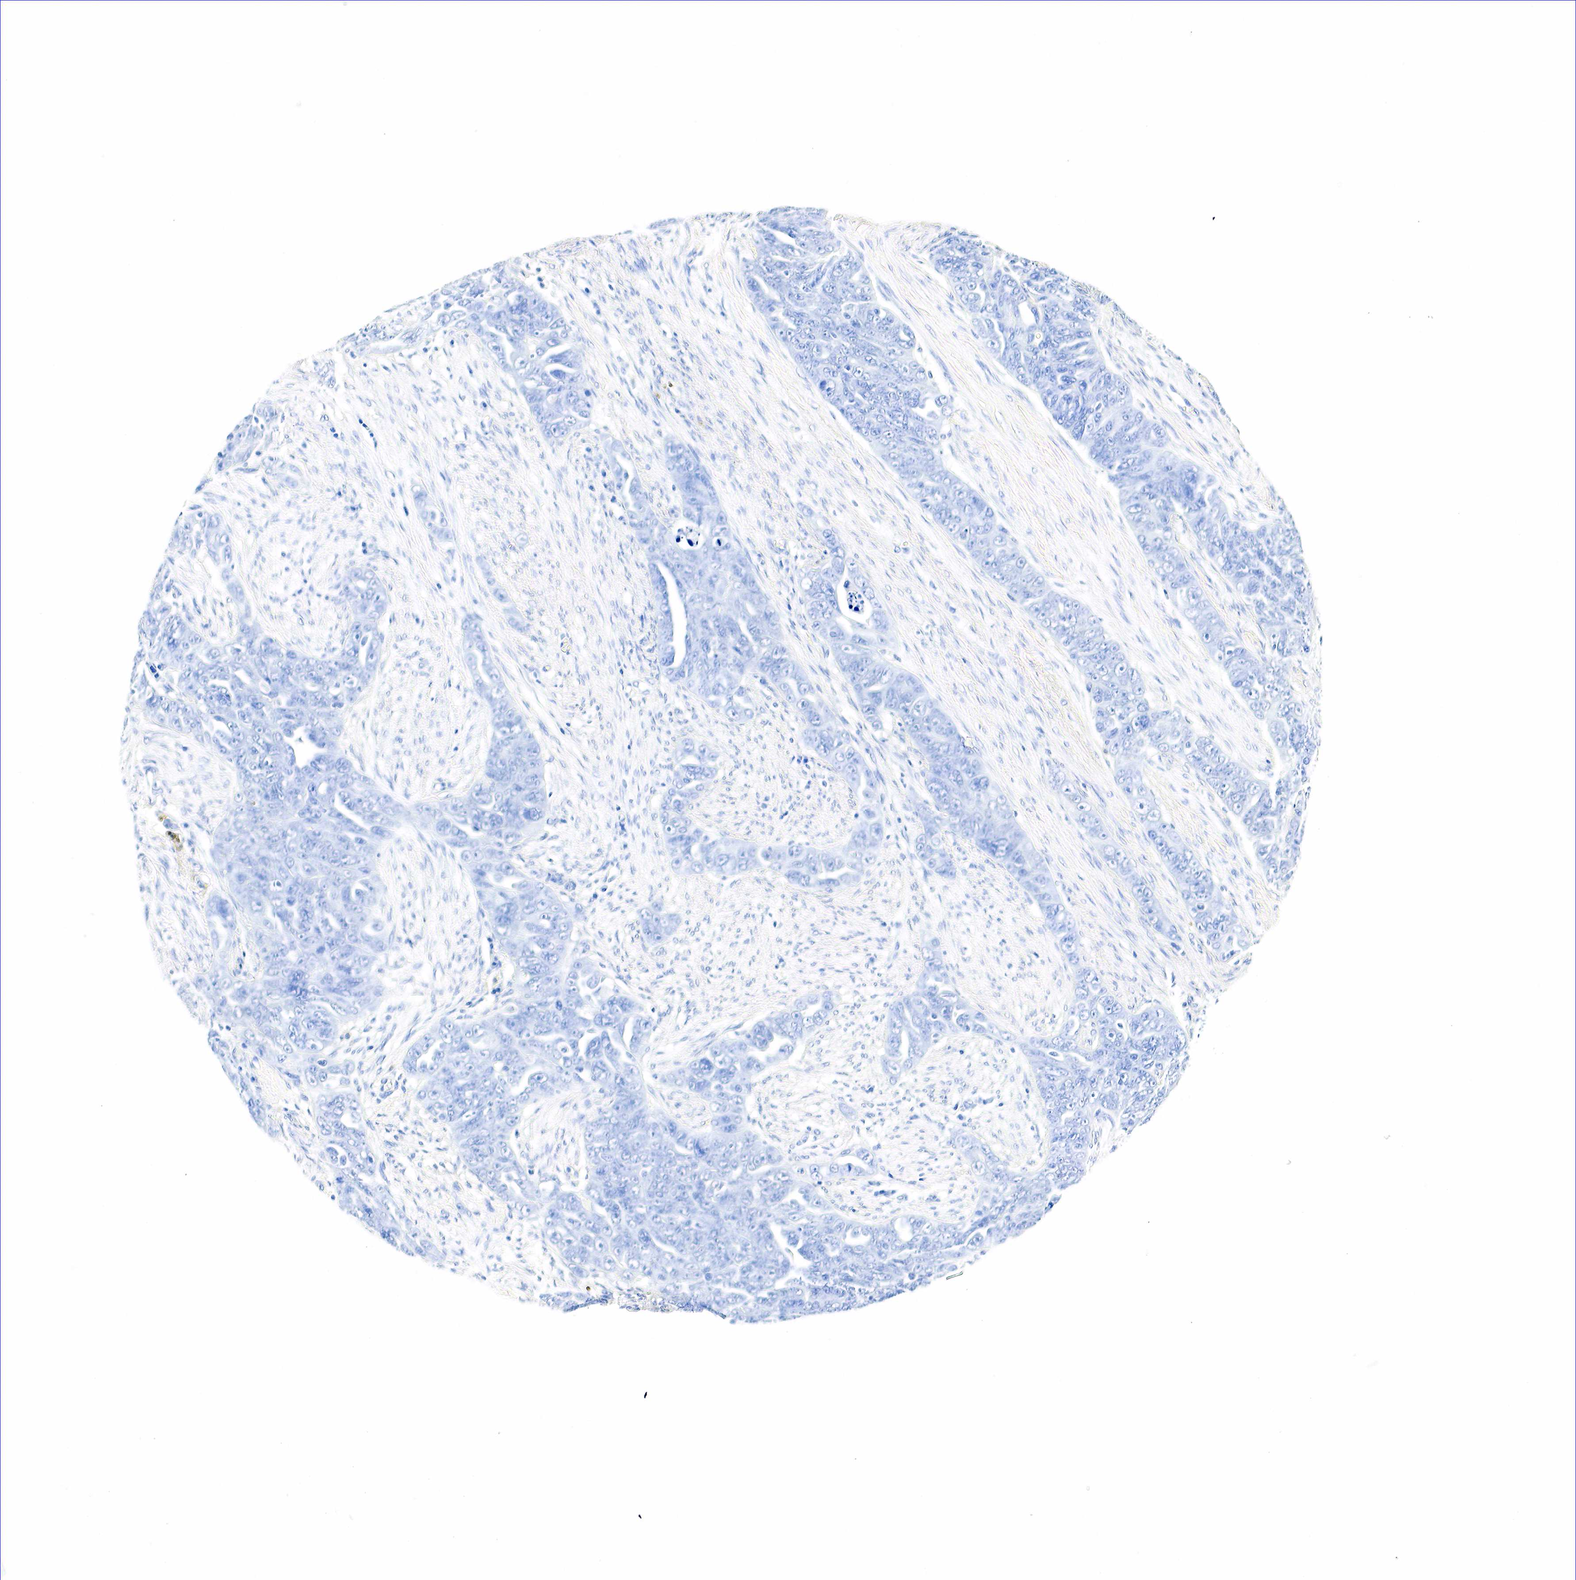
{"staining": {"intensity": "negative", "quantity": "none", "location": "none"}, "tissue": "ovarian cancer", "cell_type": "Tumor cells", "image_type": "cancer", "snomed": [{"axis": "morphology", "description": "Cystadenocarcinoma, serous, NOS"}, {"axis": "topography", "description": "Ovary"}], "caption": "The immunohistochemistry (IHC) histopathology image has no significant staining in tumor cells of ovarian cancer (serous cystadenocarcinoma) tissue.", "gene": "ACP3", "patient": {"sex": "female", "age": 63}}